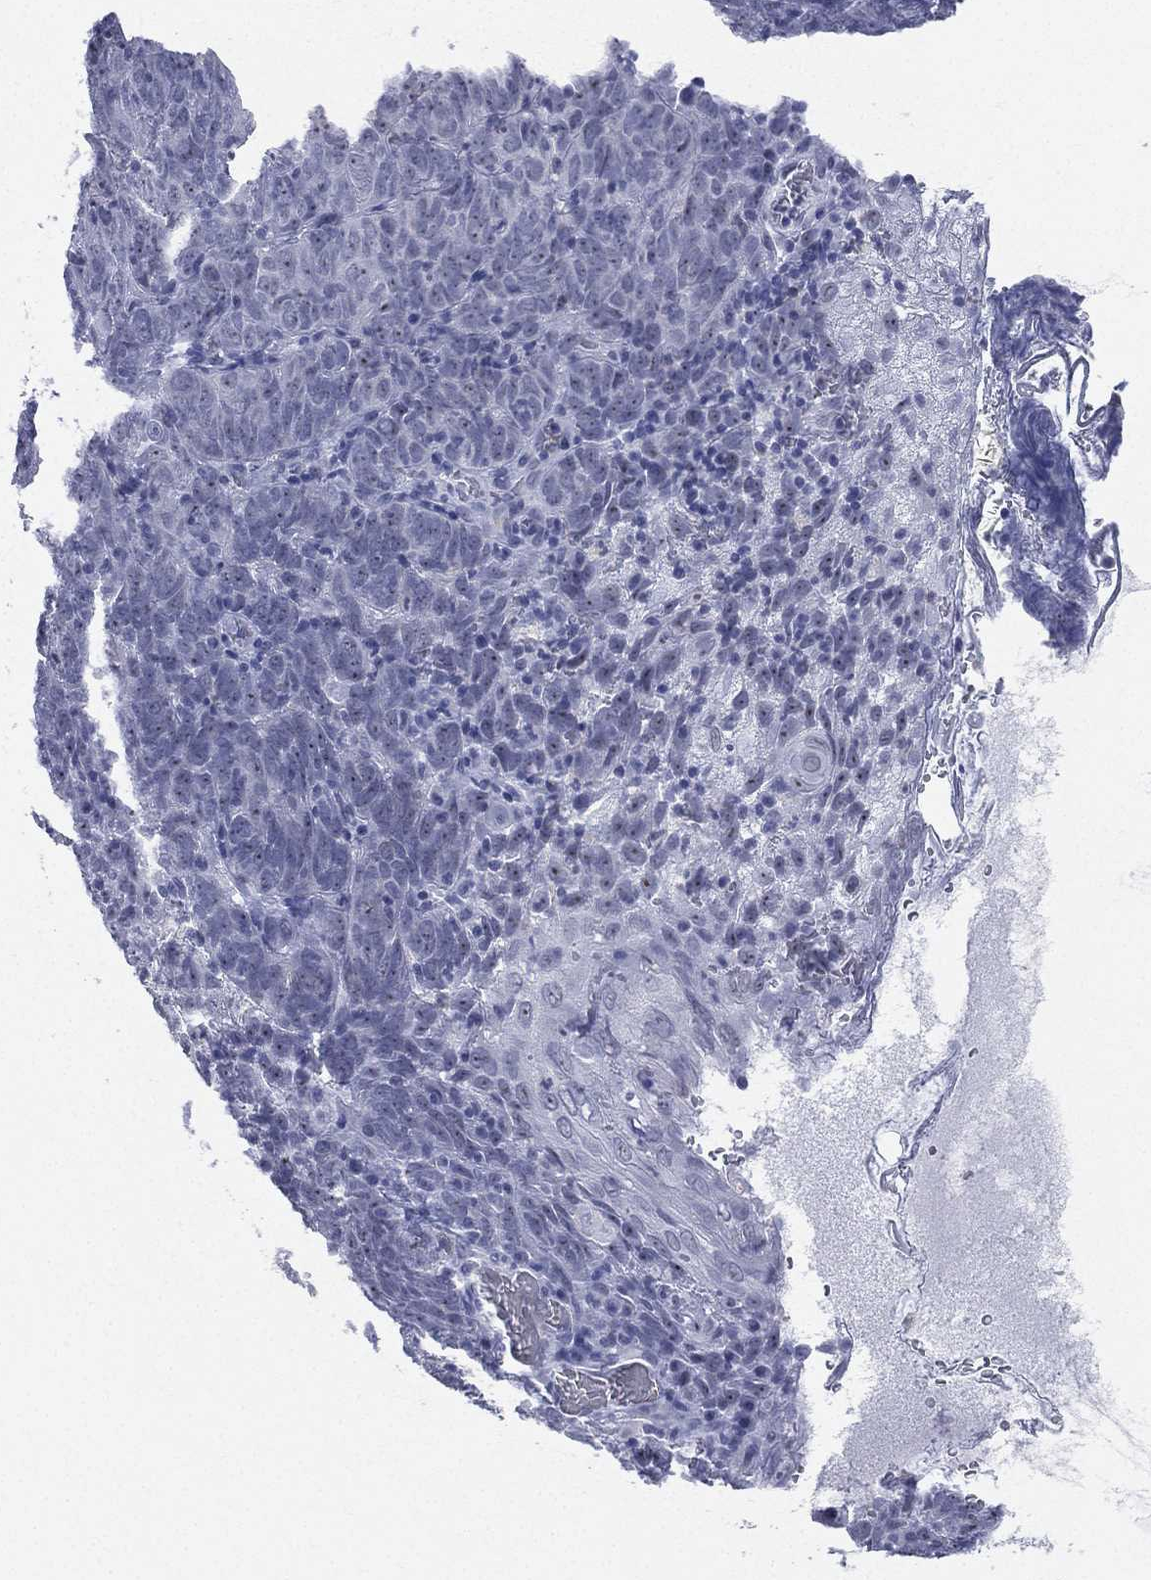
{"staining": {"intensity": "negative", "quantity": "none", "location": "none"}, "tissue": "skin cancer", "cell_type": "Tumor cells", "image_type": "cancer", "snomed": [{"axis": "morphology", "description": "Squamous cell carcinoma, NOS"}, {"axis": "topography", "description": "Skin"}, {"axis": "topography", "description": "Anal"}], "caption": "DAB immunohistochemical staining of human skin cancer reveals no significant staining in tumor cells.", "gene": "CD22", "patient": {"sex": "female", "age": 51}}